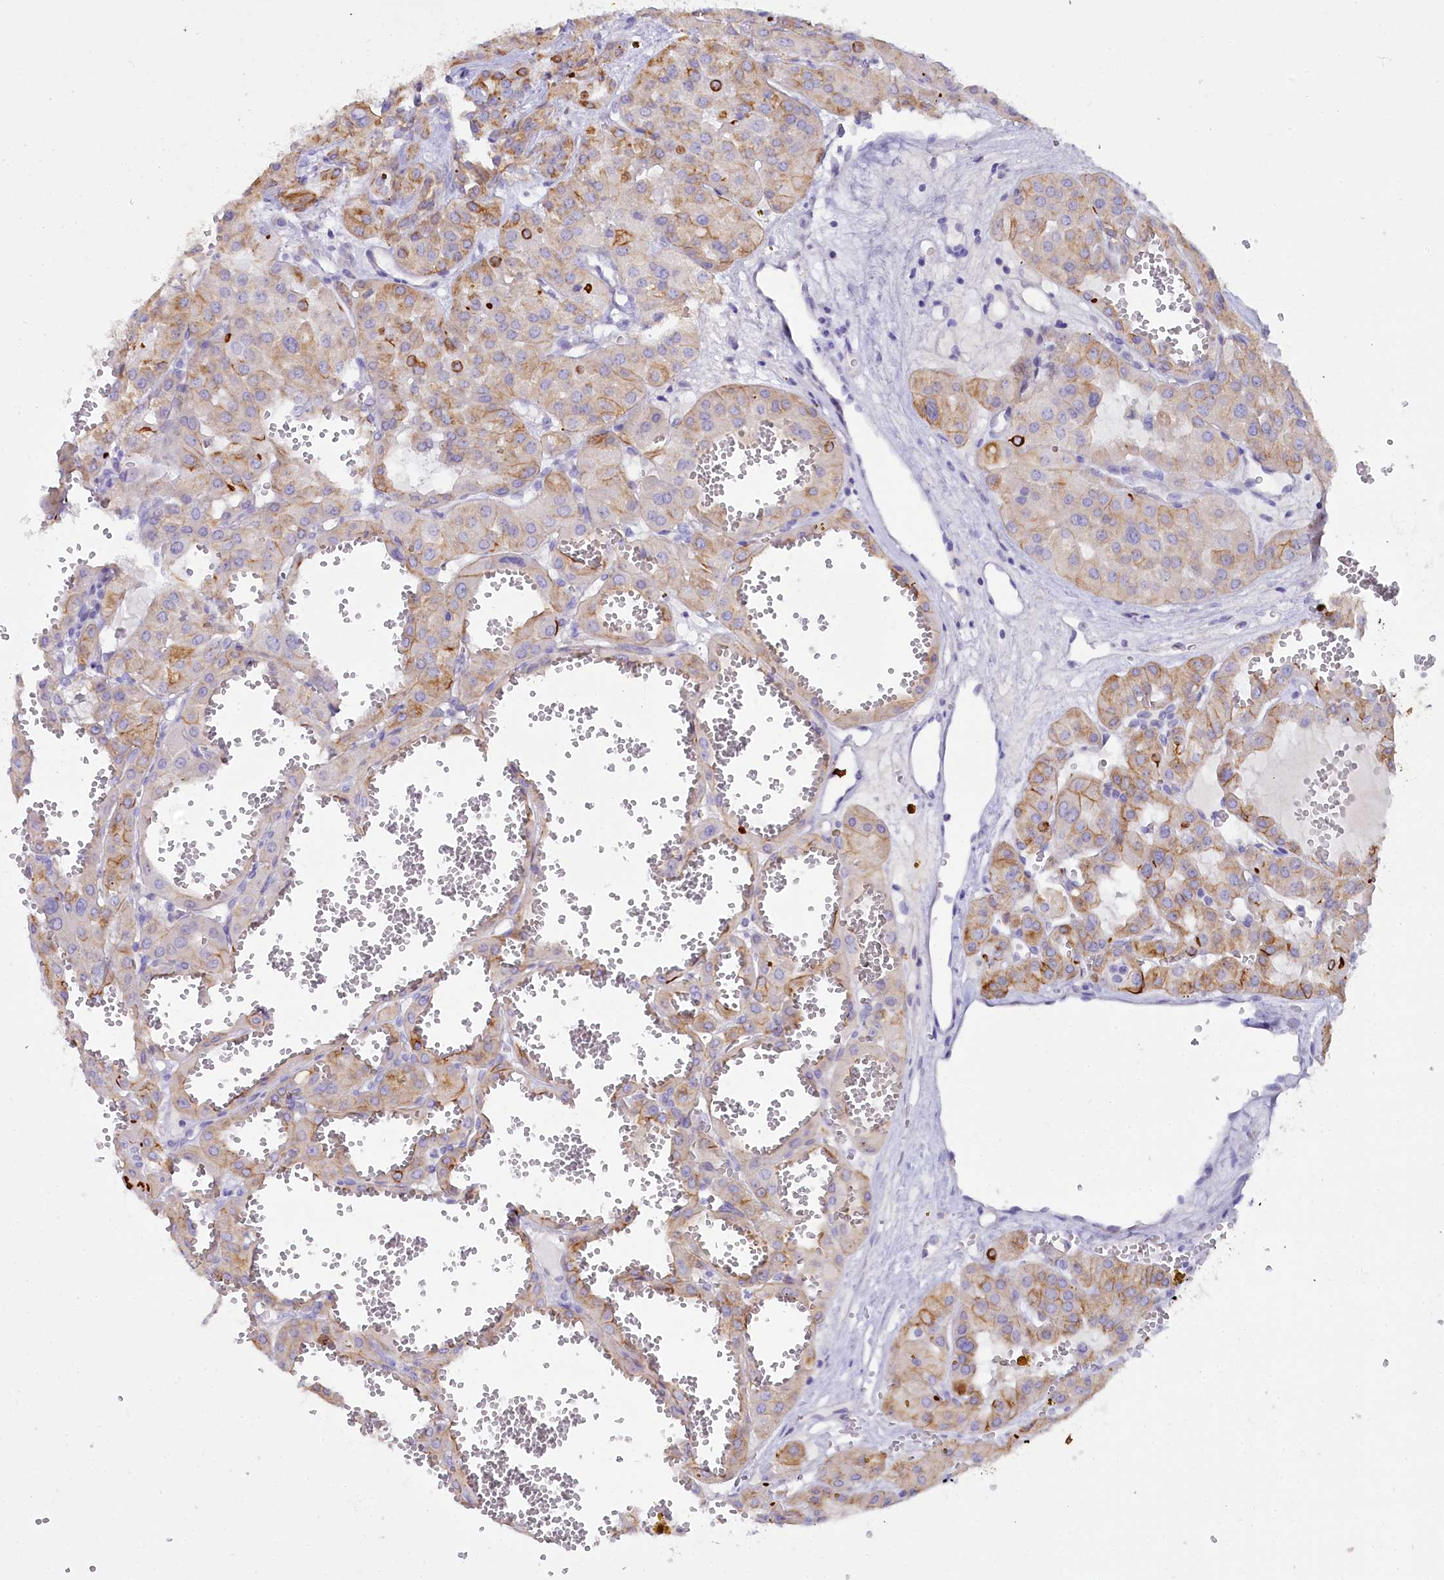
{"staining": {"intensity": "moderate", "quantity": "<25%", "location": "cytoplasmic/membranous"}, "tissue": "renal cancer", "cell_type": "Tumor cells", "image_type": "cancer", "snomed": [{"axis": "morphology", "description": "Carcinoma, NOS"}, {"axis": "topography", "description": "Kidney"}], "caption": "The immunohistochemical stain labels moderate cytoplasmic/membranous expression in tumor cells of renal carcinoma tissue.", "gene": "FAAP20", "patient": {"sex": "female", "age": 75}}